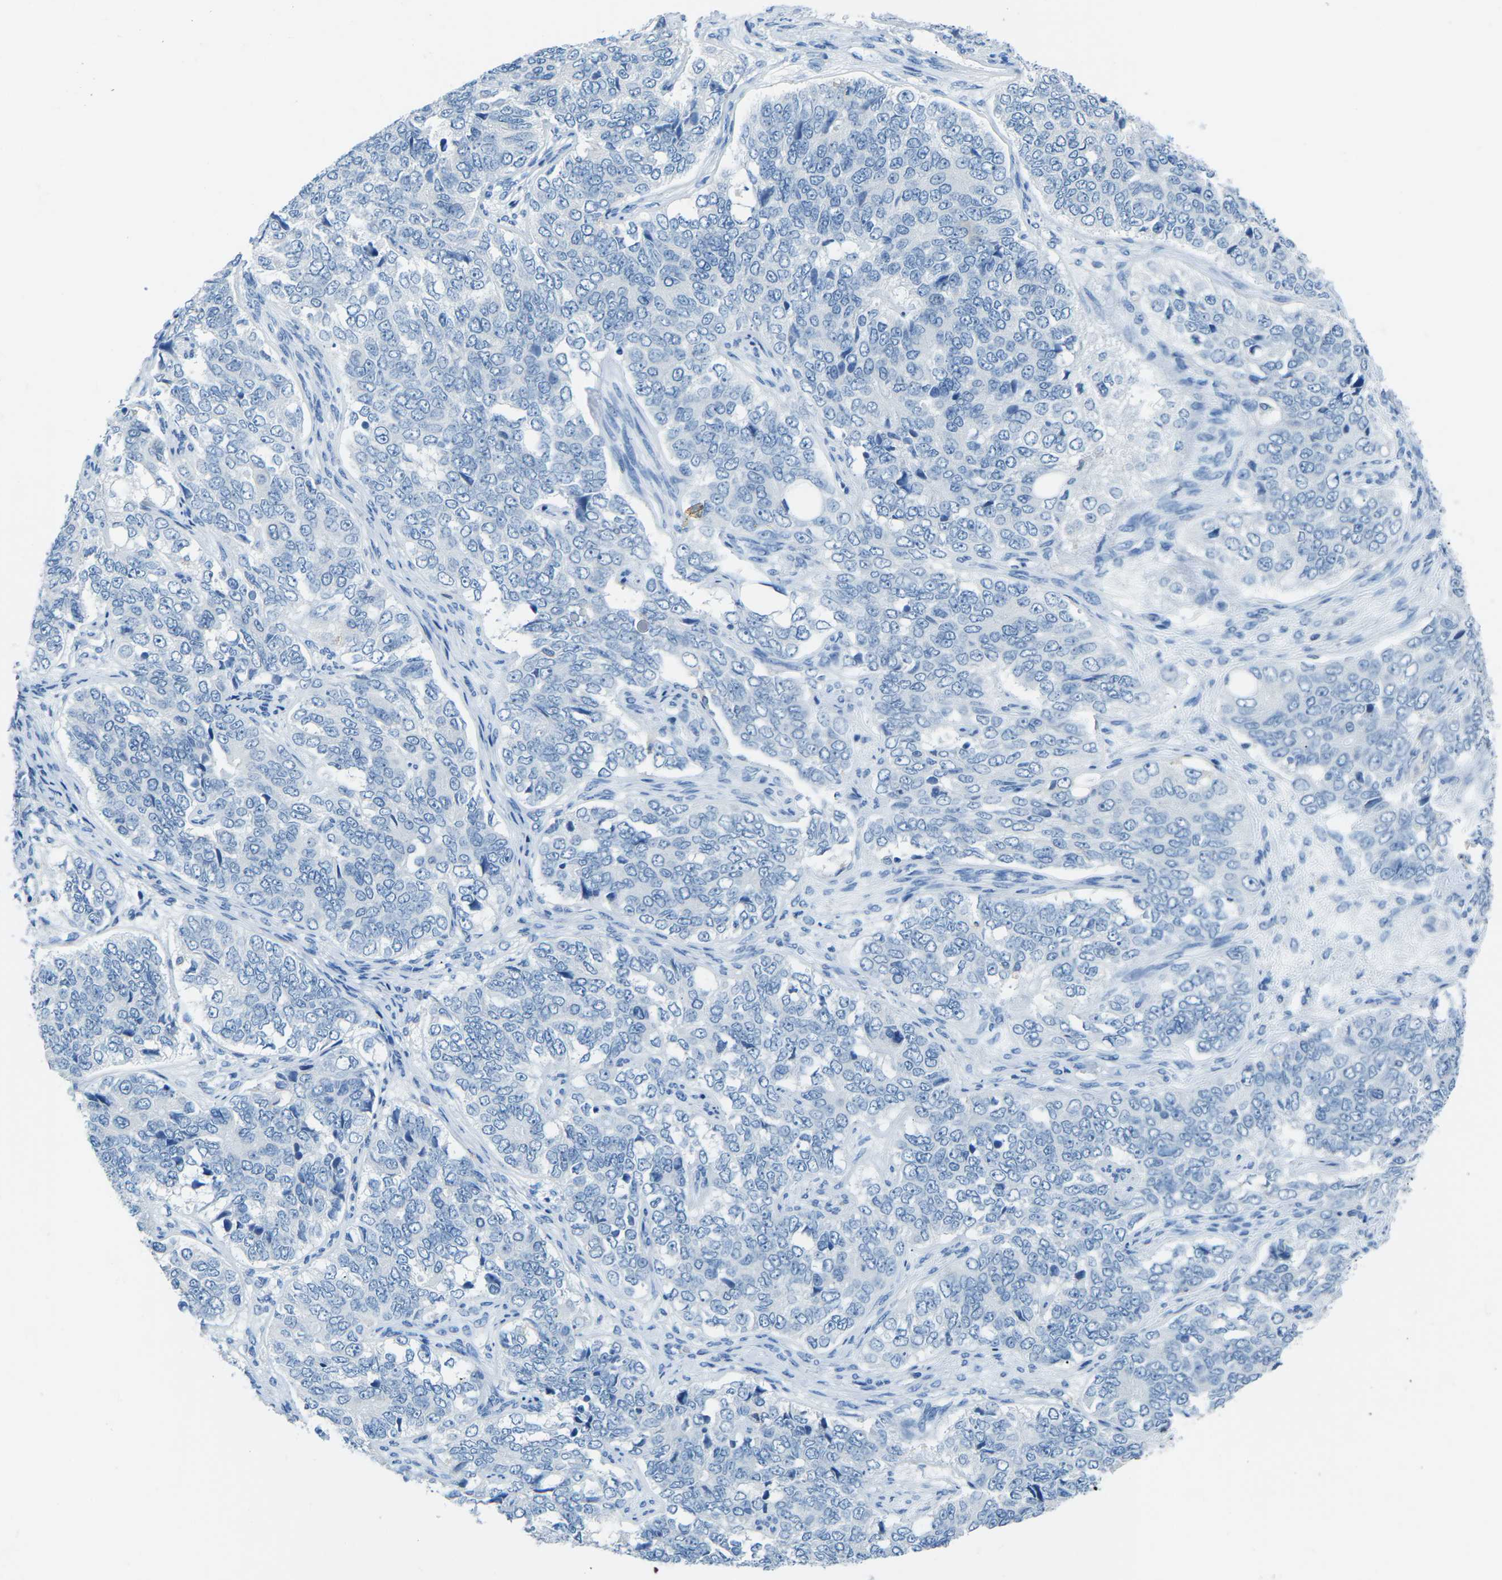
{"staining": {"intensity": "negative", "quantity": "none", "location": "none"}, "tissue": "ovarian cancer", "cell_type": "Tumor cells", "image_type": "cancer", "snomed": [{"axis": "morphology", "description": "Carcinoma, endometroid"}, {"axis": "topography", "description": "Ovary"}], "caption": "This is an IHC image of human ovarian cancer. There is no expression in tumor cells.", "gene": "MYH8", "patient": {"sex": "female", "age": 51}}